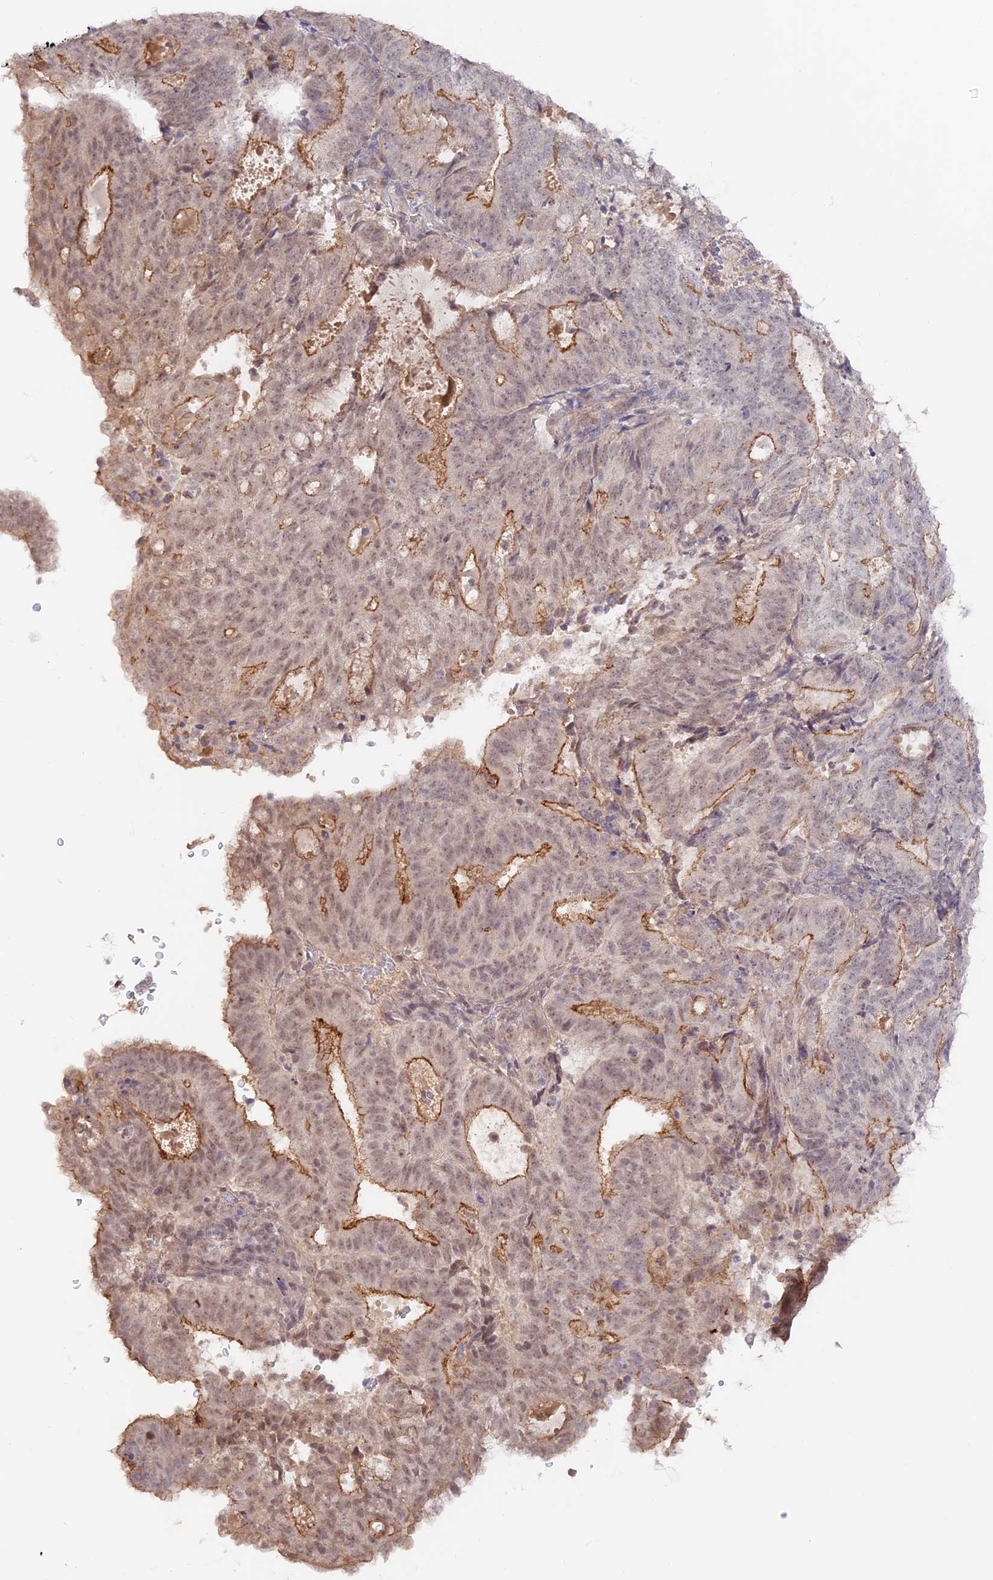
{"staining": {"intensity": "moderate", "quantity": "25%-75%", "location": "cytoplasmic/membranous,nuclear"}, "tissue": "endometrial cancer", "cell_type": "Tumor cells", "image_type": "cancer", "snomed": [{"axis": "morphology", "description": "Adenocarcinoma, NOS"}, {"axis": "topography", "description": "Endometrium"}], "caption": "Endometrial cancer (adenocarcinoma) was stained to show a protein in brown. There is medium levels of moderate cytoplasmic/membranous and nuclear staining in approximately 25%-75% of tumor cells.", "gene": "CAMSAP3", "patient": {"sex": "female", "age": 70}}